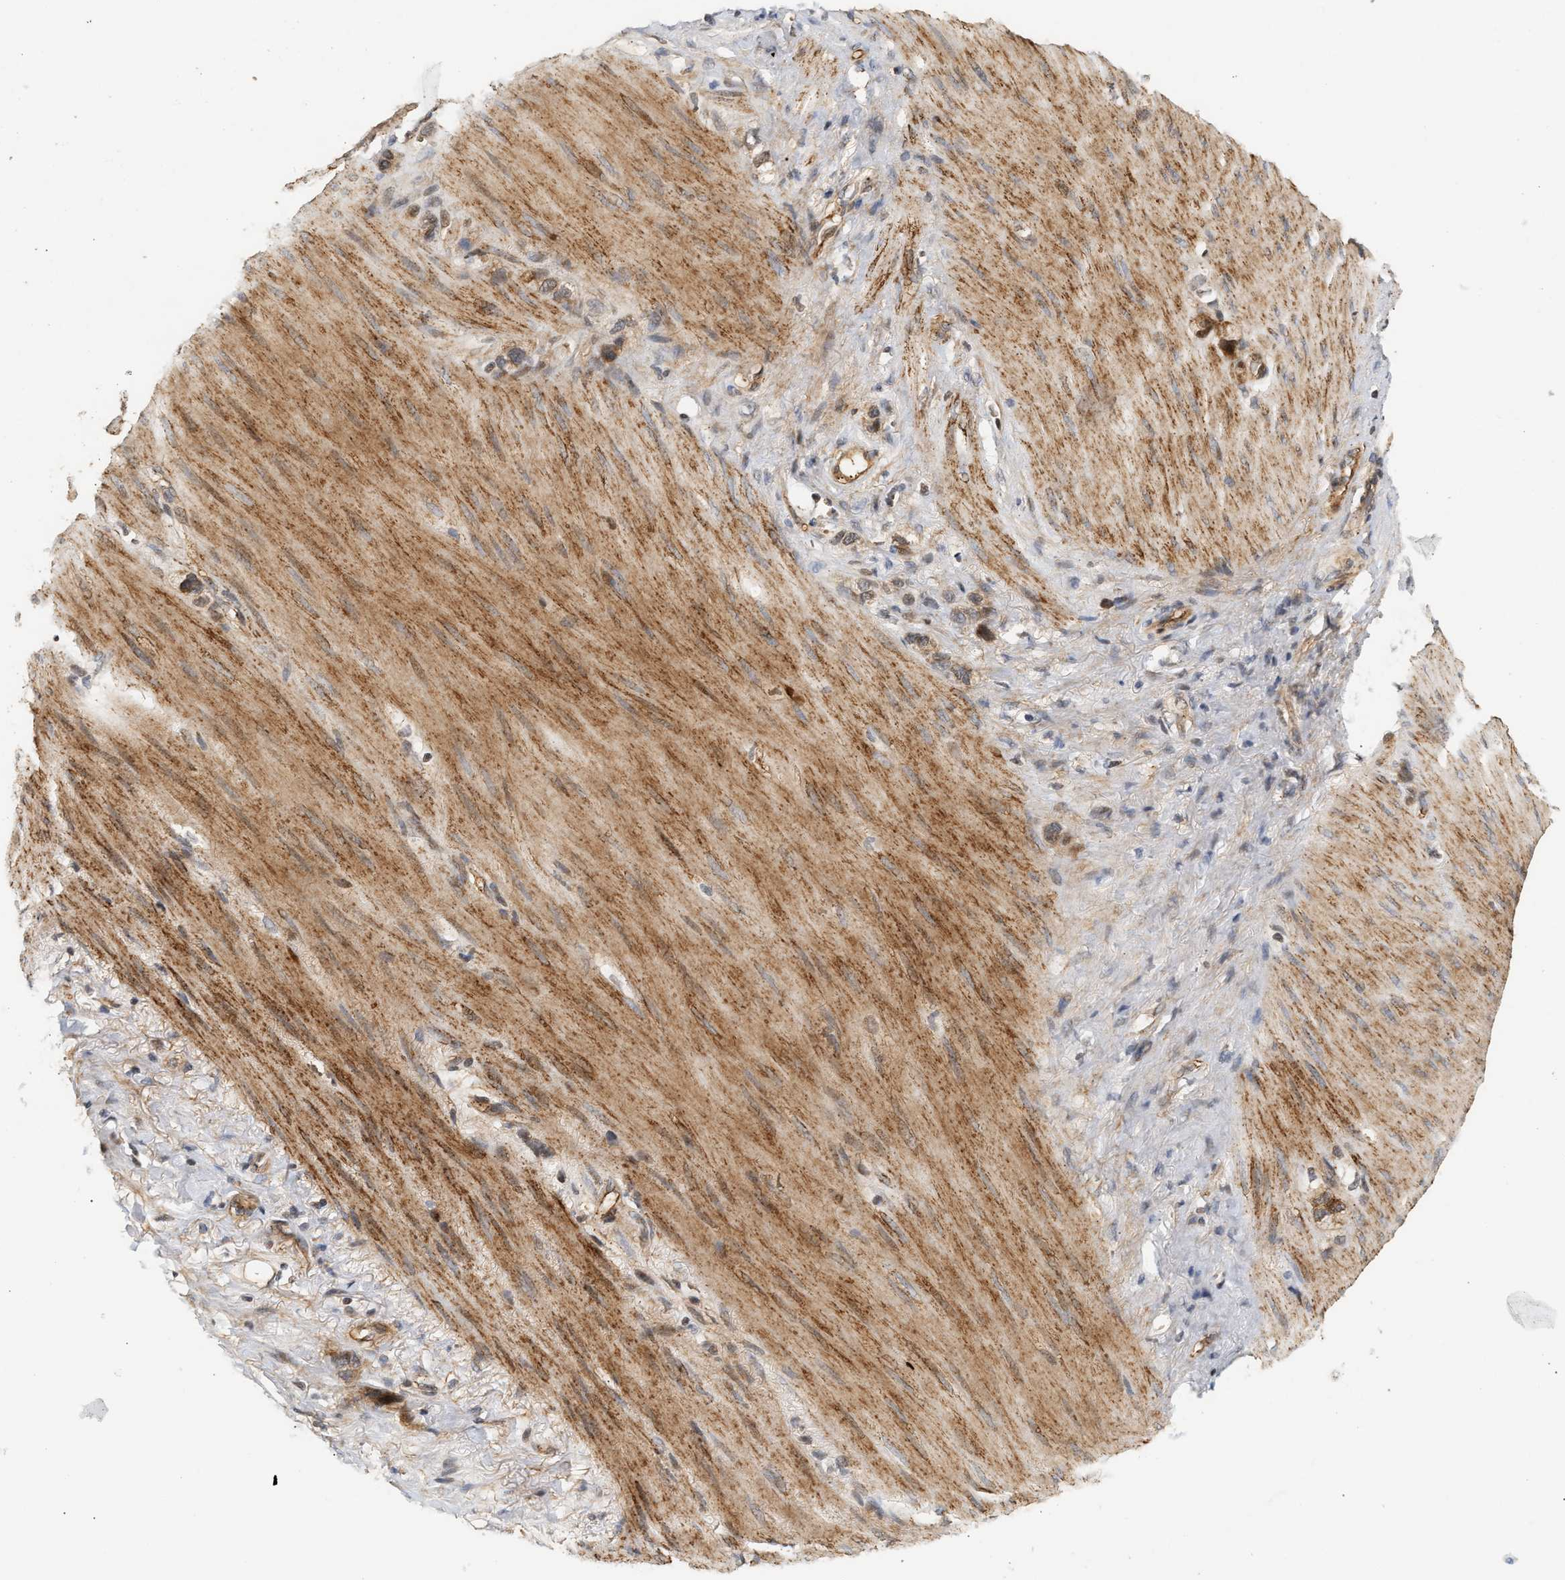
{"staining": {"intensity": "moderate", "quantity": ">75%", "location": "cytoplasmic/membranous"}, "tissue": "stomach cancer", "cell_type": "Tumor cells", "image_type": "cancer", "snomed": [{"axis": "morphology", "description": "Normal tissue, NOS"}, {"axis": "morphology", "description": "Adenocarcinoma, NOS"}, {"axis": "morphology", "description": "Adenocarcinoma, High grade"}, {"axis": "topography", "description": "Stomach, upper"}, {"axis": "topography", "description": "Stomach"}], "caption": "This is an image of immunohistochemistry (IHC) staining of stomach cancer (adenocarcinoma), which shows moderate staining in the cytoplasmic/membranous of tumor cells.", "gene": "PLXND1", "patient": {"sex": "female", "age": 65}}